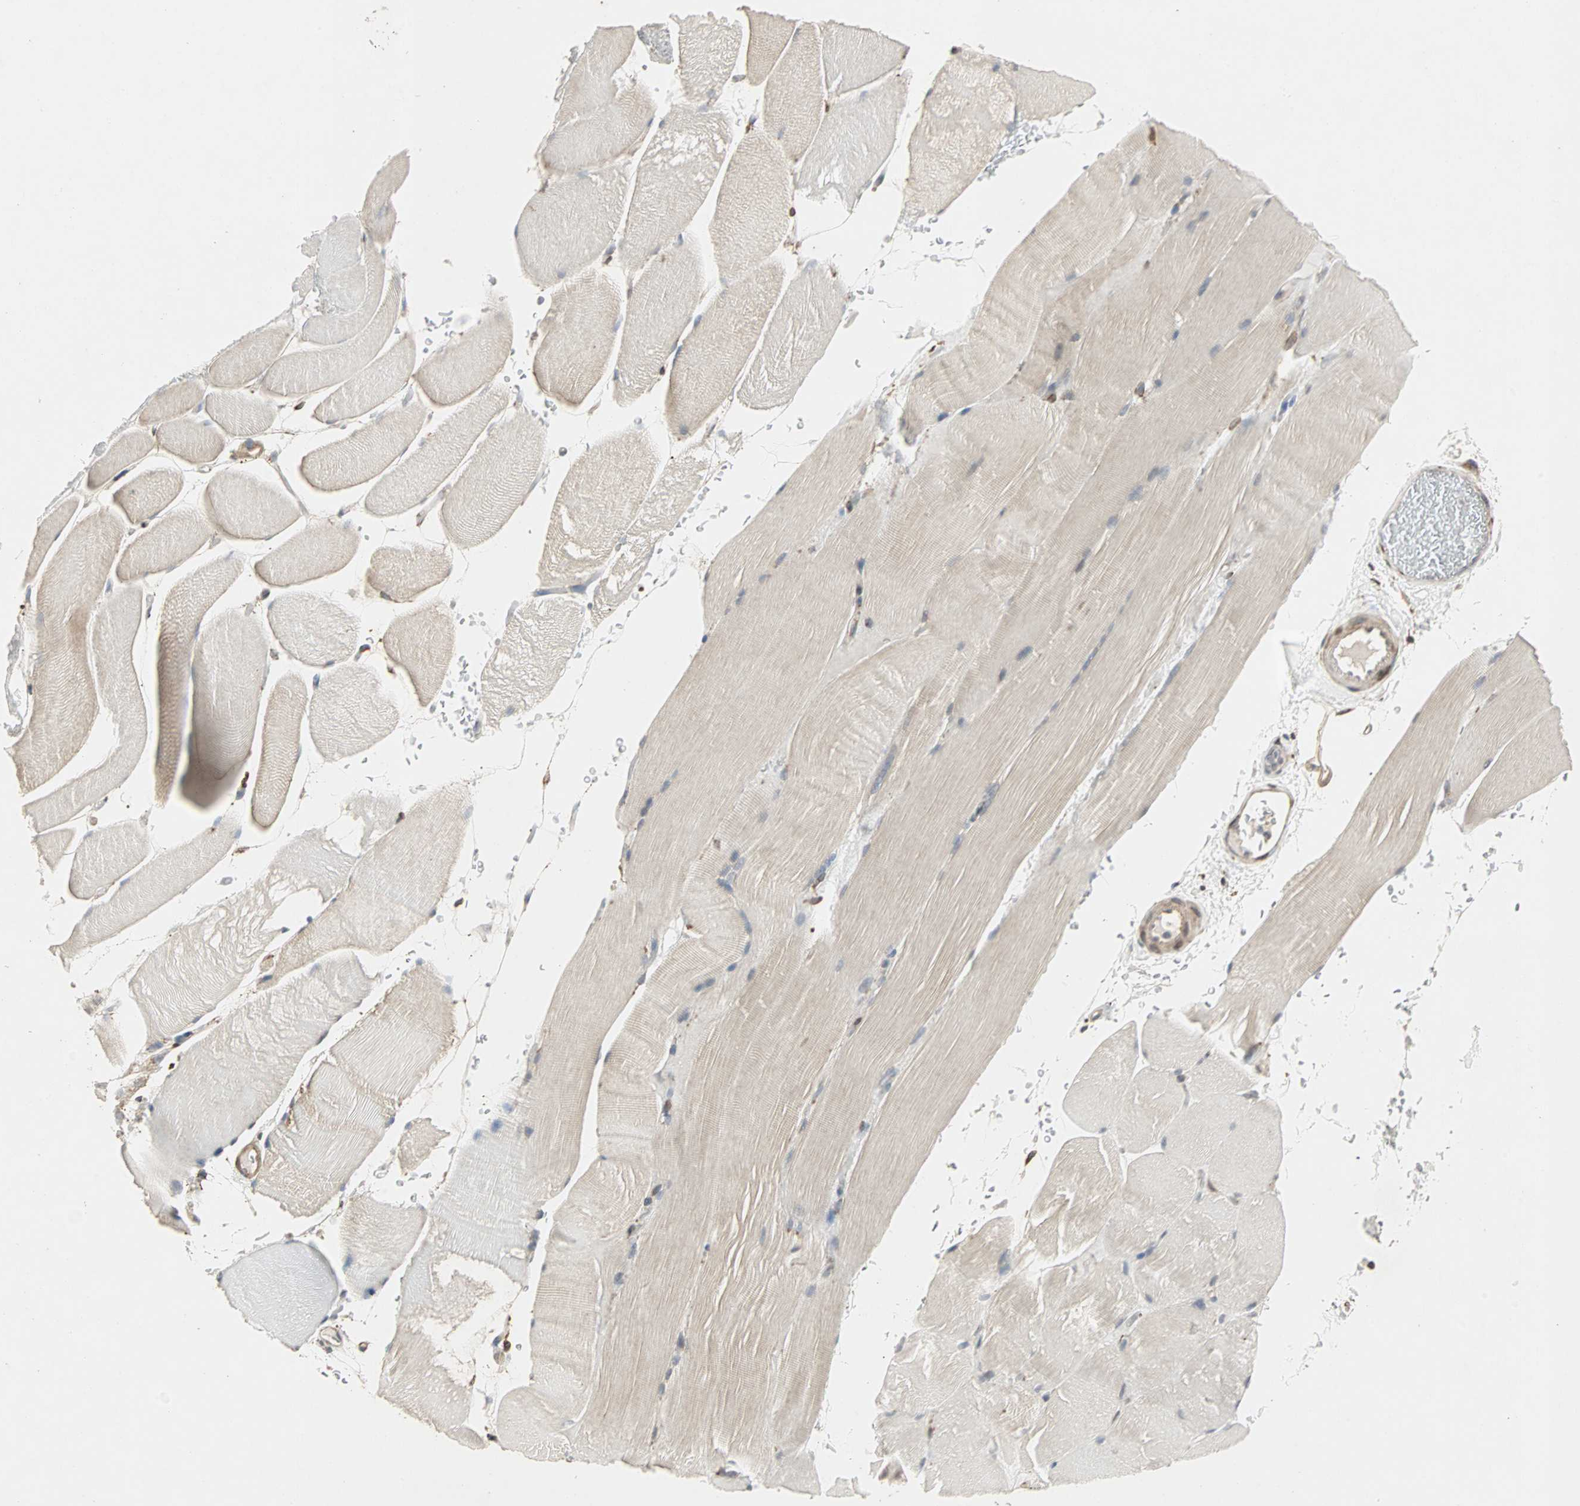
{"staining": {"intensity": "weak", "quantity": "25%-75%", "location": "cytoplasmic/membranous"}, "tissue": "skeletal muscle", "cell_type": "Myocytes", "image_type": "normal", "snomed": [{"axis": "morphology", "description": "Normal tissue, NOS"}, {"axis": "topography", "description": "Skeletal muscle"}], "caption": "This is an image of immunohistochemistry staining of benign skeletal muscle, which shows weak positivity in the cytoplasmic/membranous of myocytes.", "gene": "TRPV4", "patient": {"sex": "female", "age": 37}}